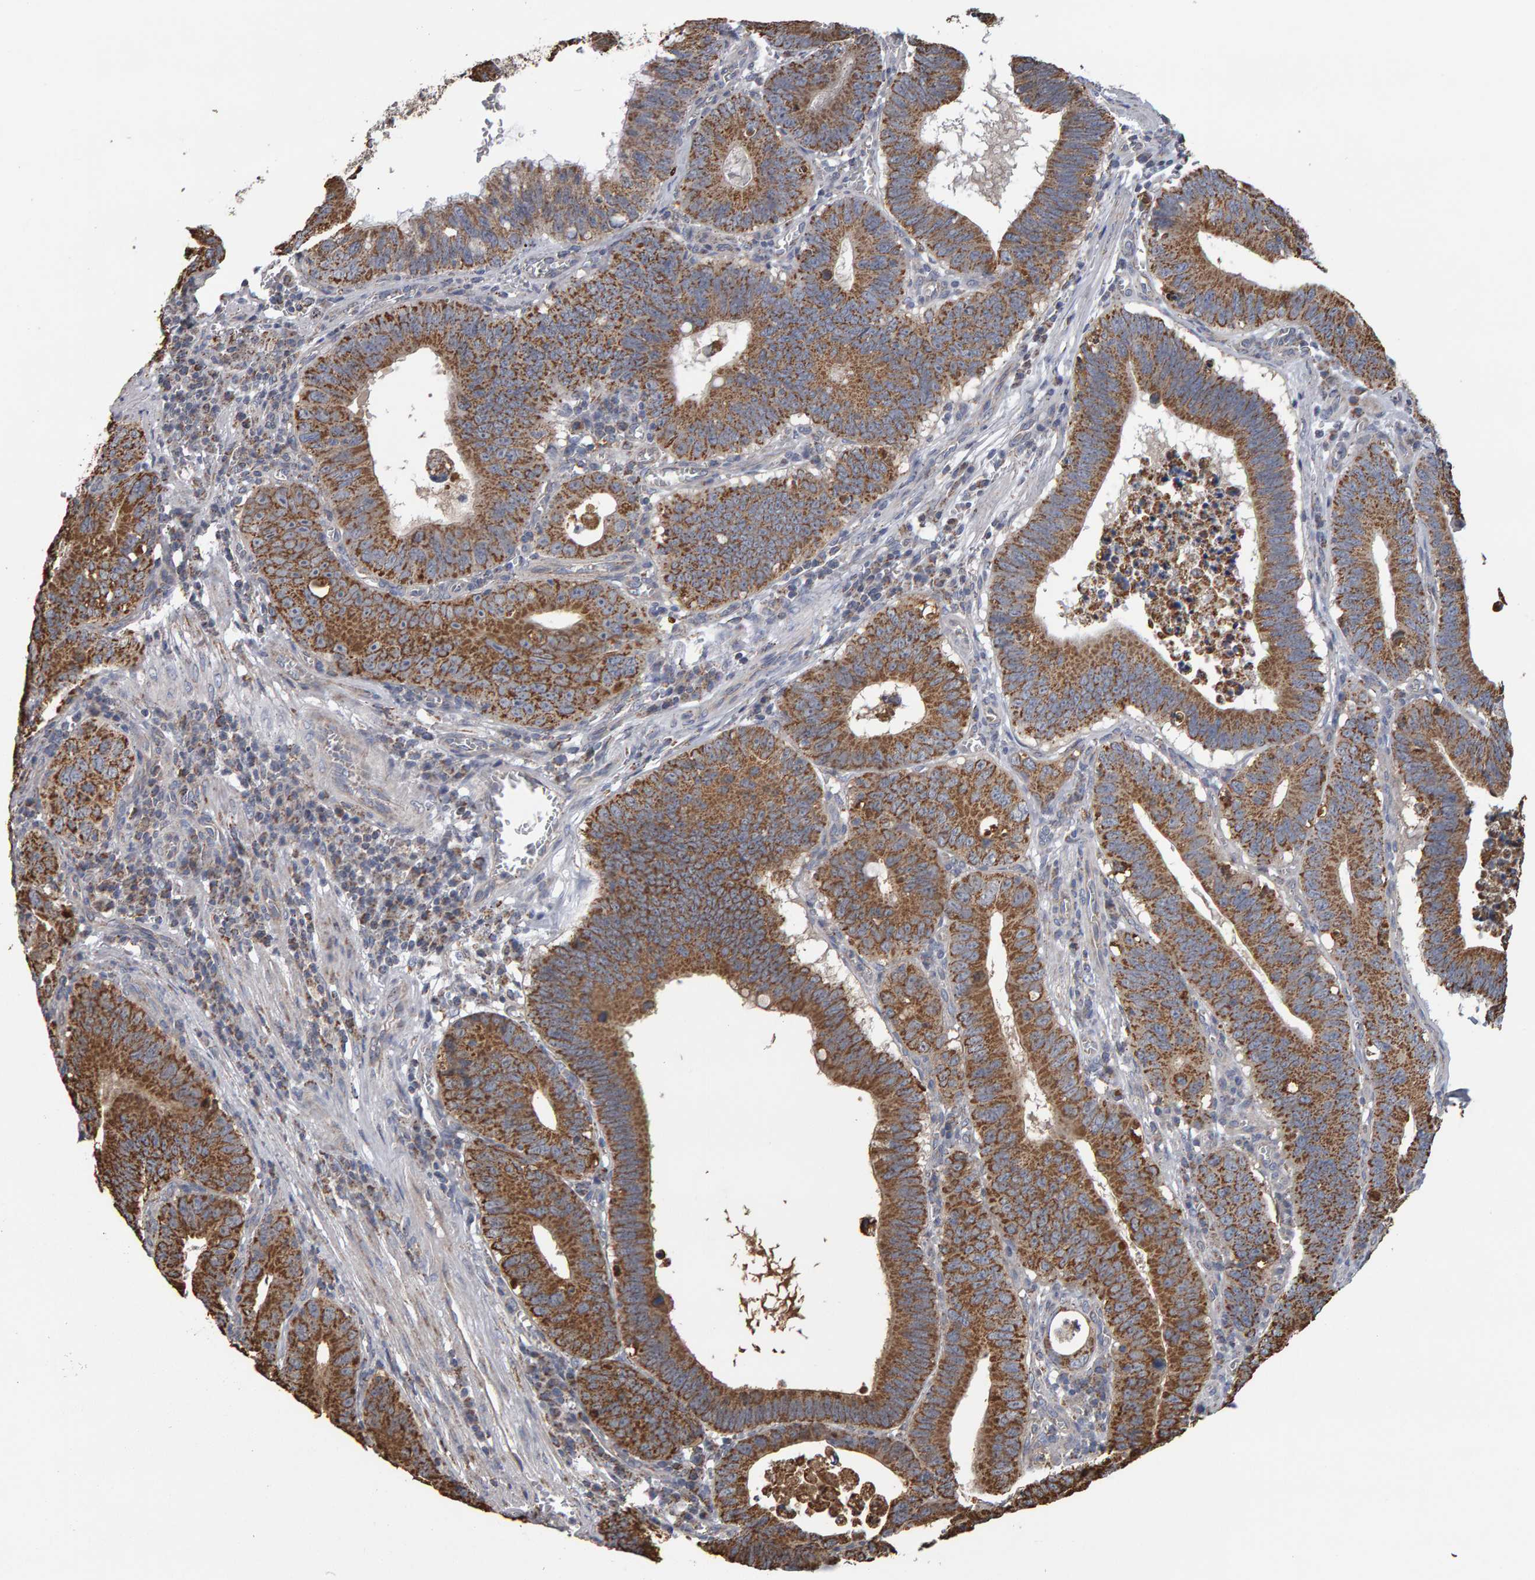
{"staining": {"intensity": "moderate", "quantity": ">75%", "location": "cytoplasmic/membranous"}, "tissue": "stomach cancer", "cell_type": "Tumor cells", "image_type": "cancer", "snomed": [{"axis": "morphology", "description": "Adenocarcinoma, NOS"}, {"axis": "topography", "description": "Stomach"}, {"axis": "topography", "description": "Gastric cardia"}], "caption": "Adenocarcinoma (stomach) stained with DAB (3,3'-diaminobenzidine) immunohistochemistry (IHC) demonstrates medium levels of moderate cytoplasmic/membranous positivity in approximately >75% of tumor cells.", "gene": "TOM1L1", "patient": {"sex": "male", "age": 59}}